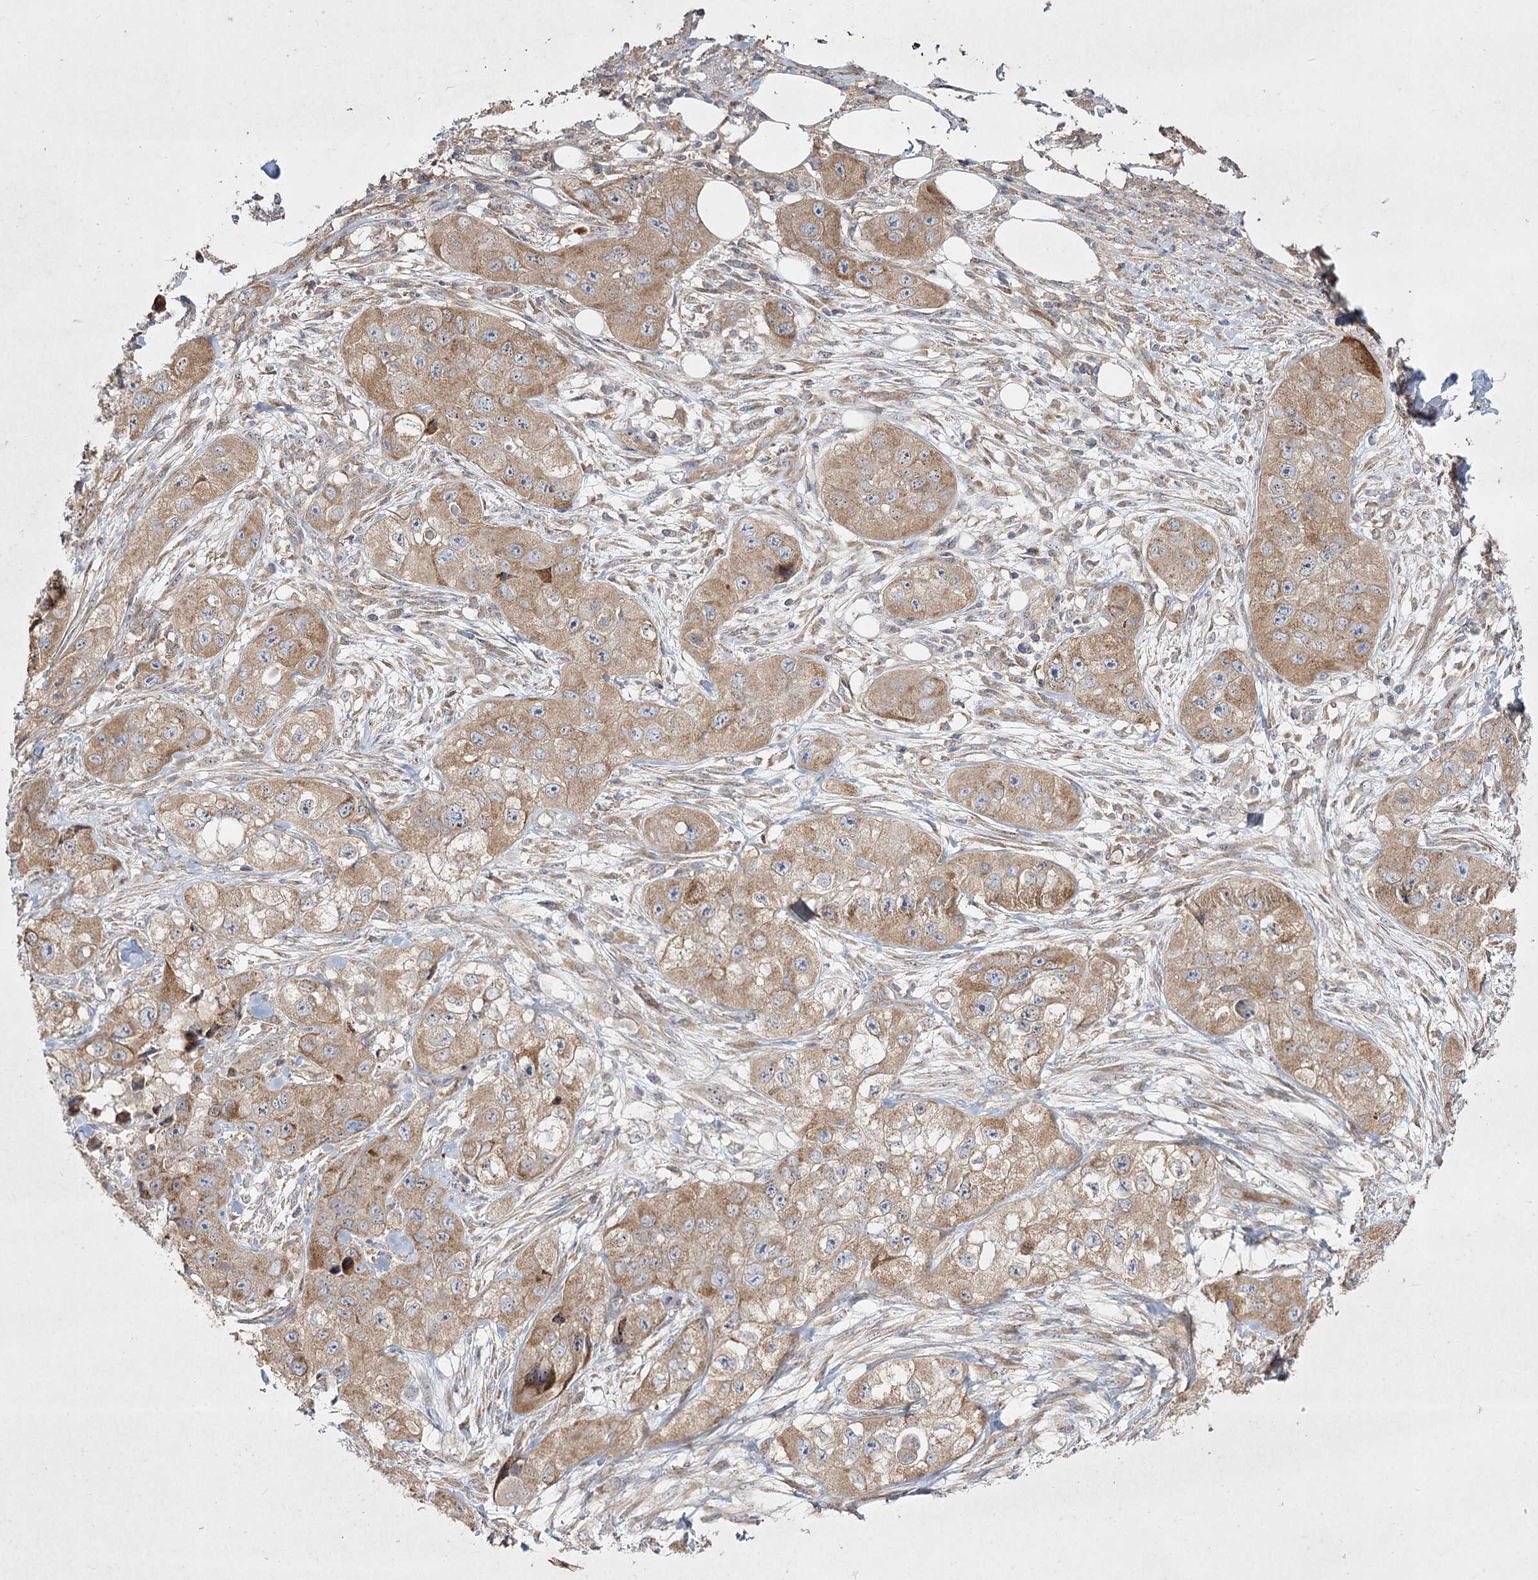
{"staining": {"intensity": "weak", "quantity": ">75%", "location": "cytoplasmic/membranous"}, "tissue": "skin cancer", "cell_type": "Tumor cells", "image_type": "cancer", "snomed": [{"axis": "morphology", "description": "Squamous cell carcinoma, NOS"}, {"axis": "topography", "description": "Skin"}, {"axis": "topography", "description": "Subcutis"}], "caption": "A brown stain shows weak cytoplasmic/membranous expression of a protein in human skin squamous cell carcinoma tumor cells.", "gene": "SH3TC1", "patient": {"sex": "male", "age": 73}}